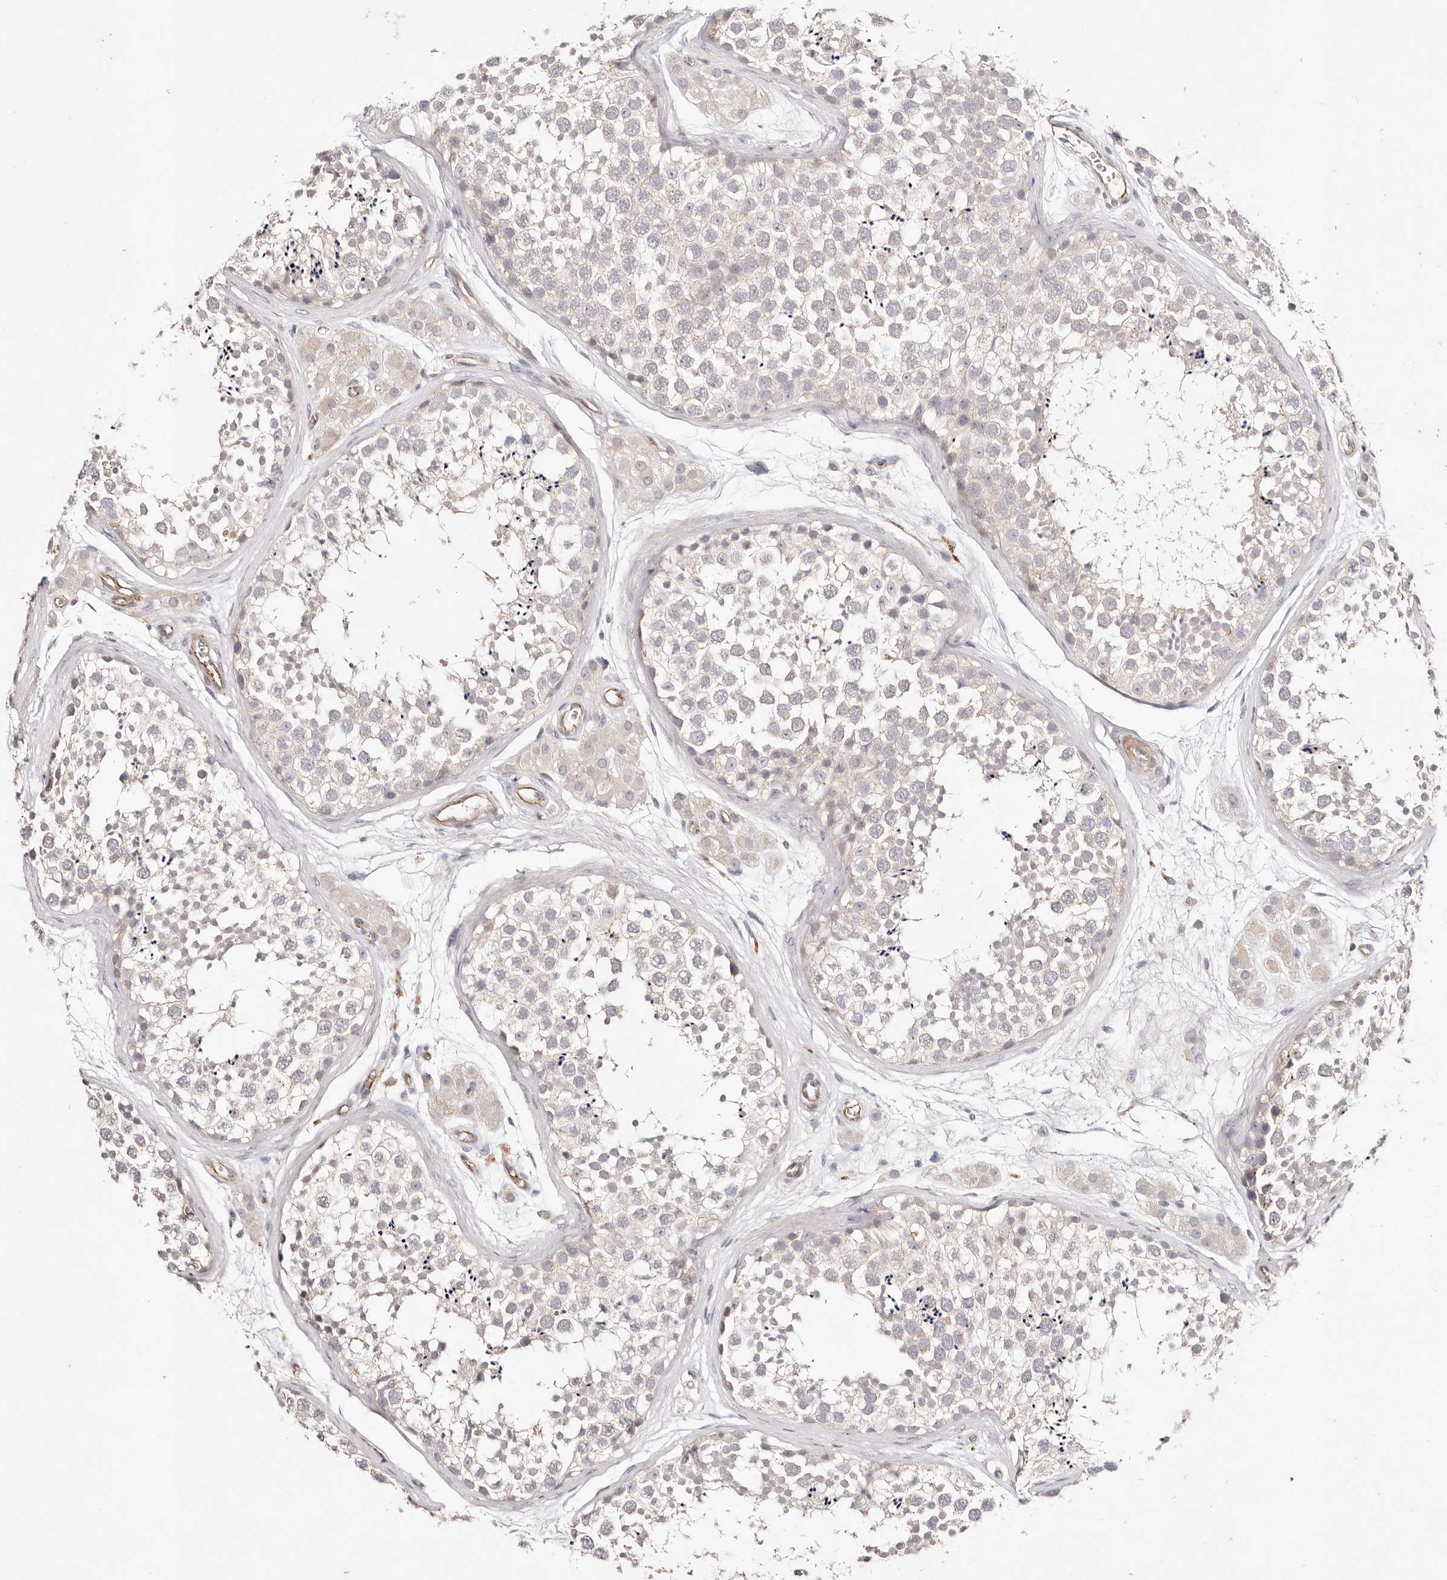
{"staining": {"intensity": "negative", "quantity": "none", "location": "none"}, "tissue": "testis", "cell_type": "Cells in seminiferous ducts", "image_type": "normal", "snomed": [{"axis": "morphology", "description": "Normal tissue, NOS"}, {"axis": "topography", "description": "Testis"}], "caption": "Micrograph shows no significant protein positivity in cells in seminiferous ducts of benign testis. Brightfield microscopy of immunohistochemistry stained with DAB (3,3'-diaminobenzidine) (brown) and hematoxylin (blue), captured at high magnification.", "gene": "SLC35B2", "patient": {"sex": "male", "age": 56}}